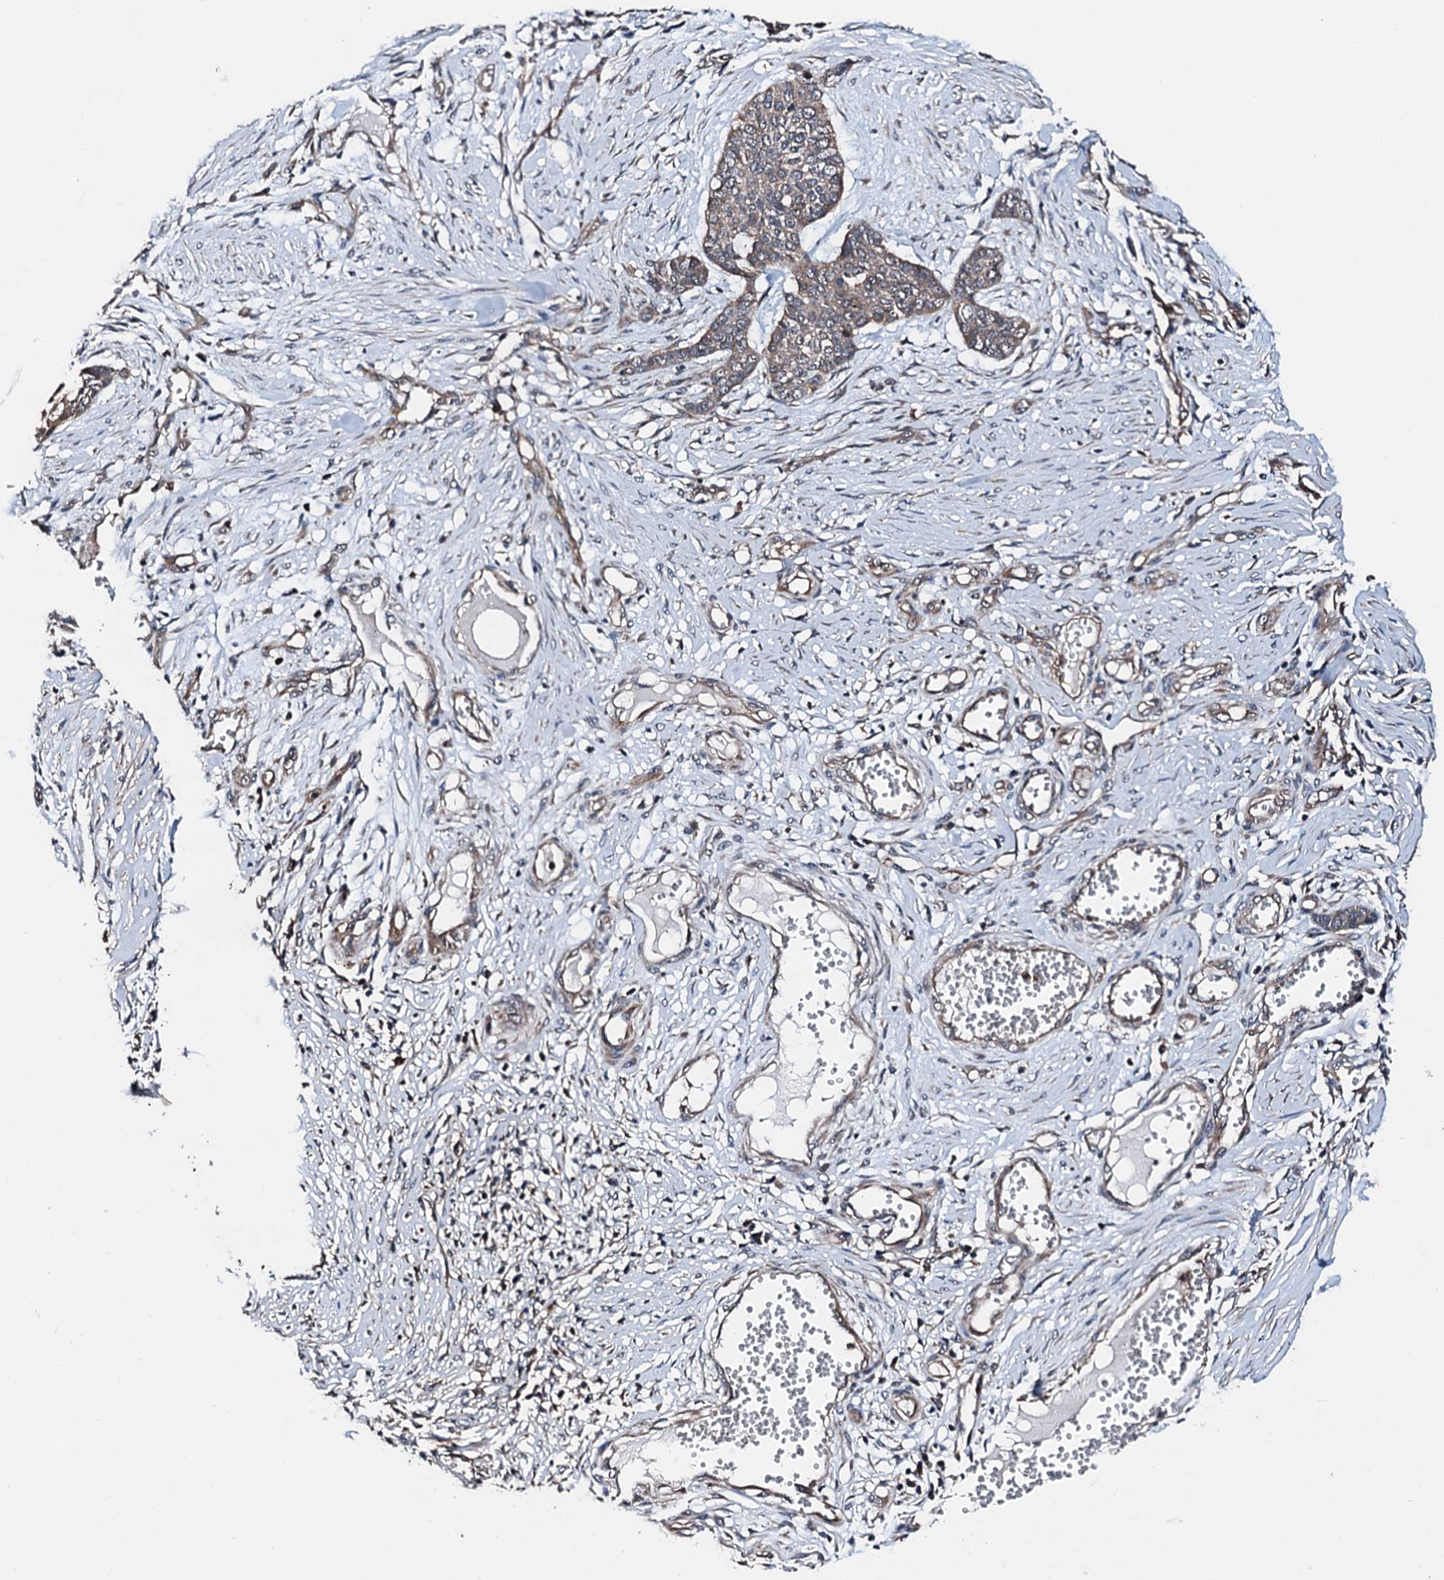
{"staining": {"intensity": "weak", "quantity": "<25%", "location": "cytoplasmic/membranous"}, "tissue": "skin cancer", "cell_type": "Tumor cells", "image_type": "cancer", "snomed": [{"axis": "morphology", "description": "Basal cell carcinoma"}, {"axis": "topography", "description": "Skin"}], "caption": "Skin cancer stained for a protein using immunohistochemistry reveals no expression tumor cells.", "gene": "FGD4", "patient": {"sex": "female", "age": 64}}